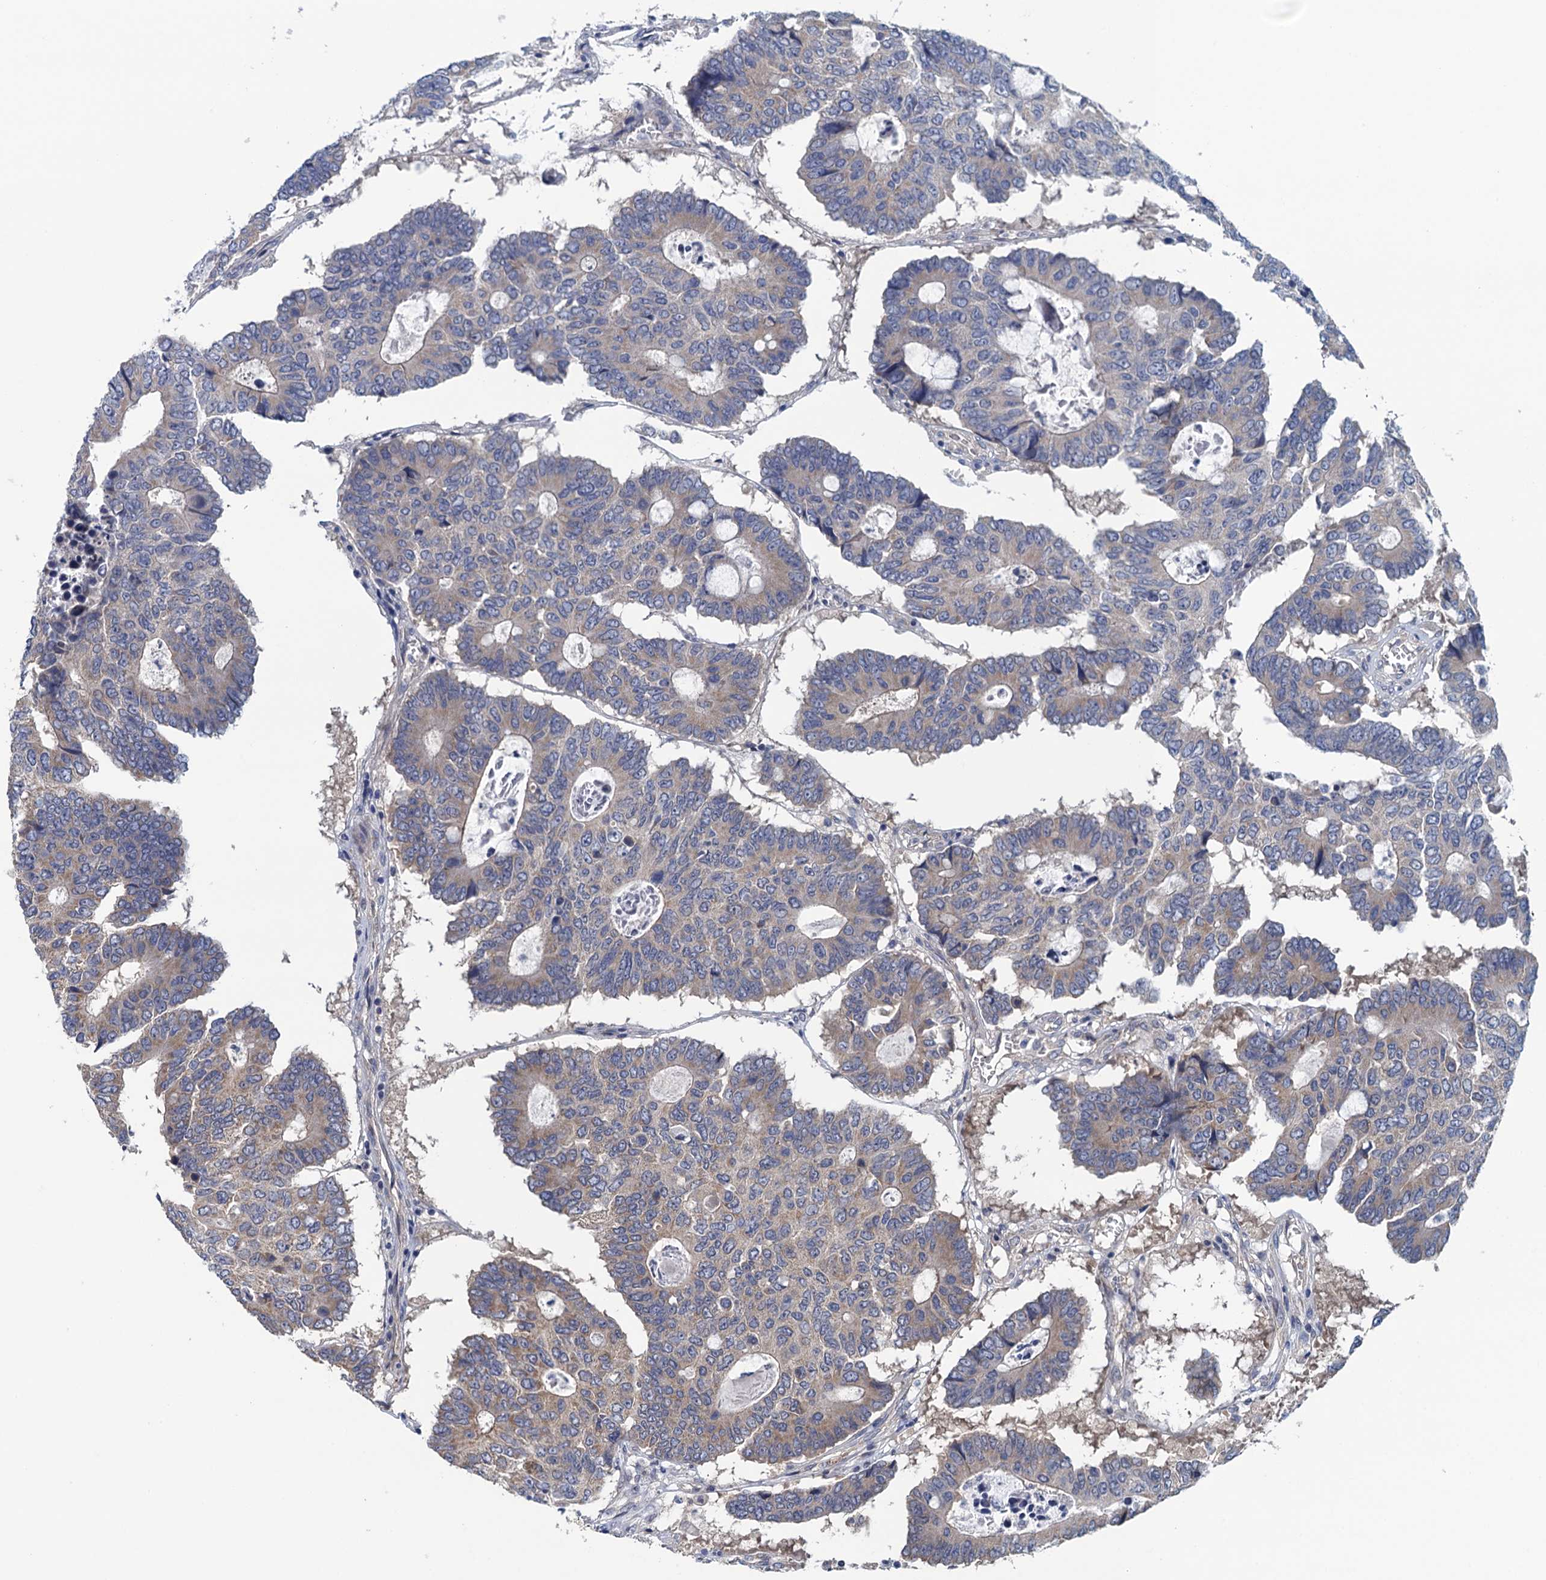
{"staining": {"intensity": "weak", "quantity": "<25%", "location": "cytoplasmic/membranous"}, "tissue": "colorectal cancer", "cell_type": "Tumor cells", "image_type": "cancer", "snomed": [{"axis": "morphology", "description": "Adenocarcinoma, NOS"}, {"axis": "topography", "description": "Colon"}], "caption": "IHC of colorectal adenocarcinoma shows no staining in tumor cells.", "gene": "CTU2", "patient": {"sex": "male", "age": 87}}